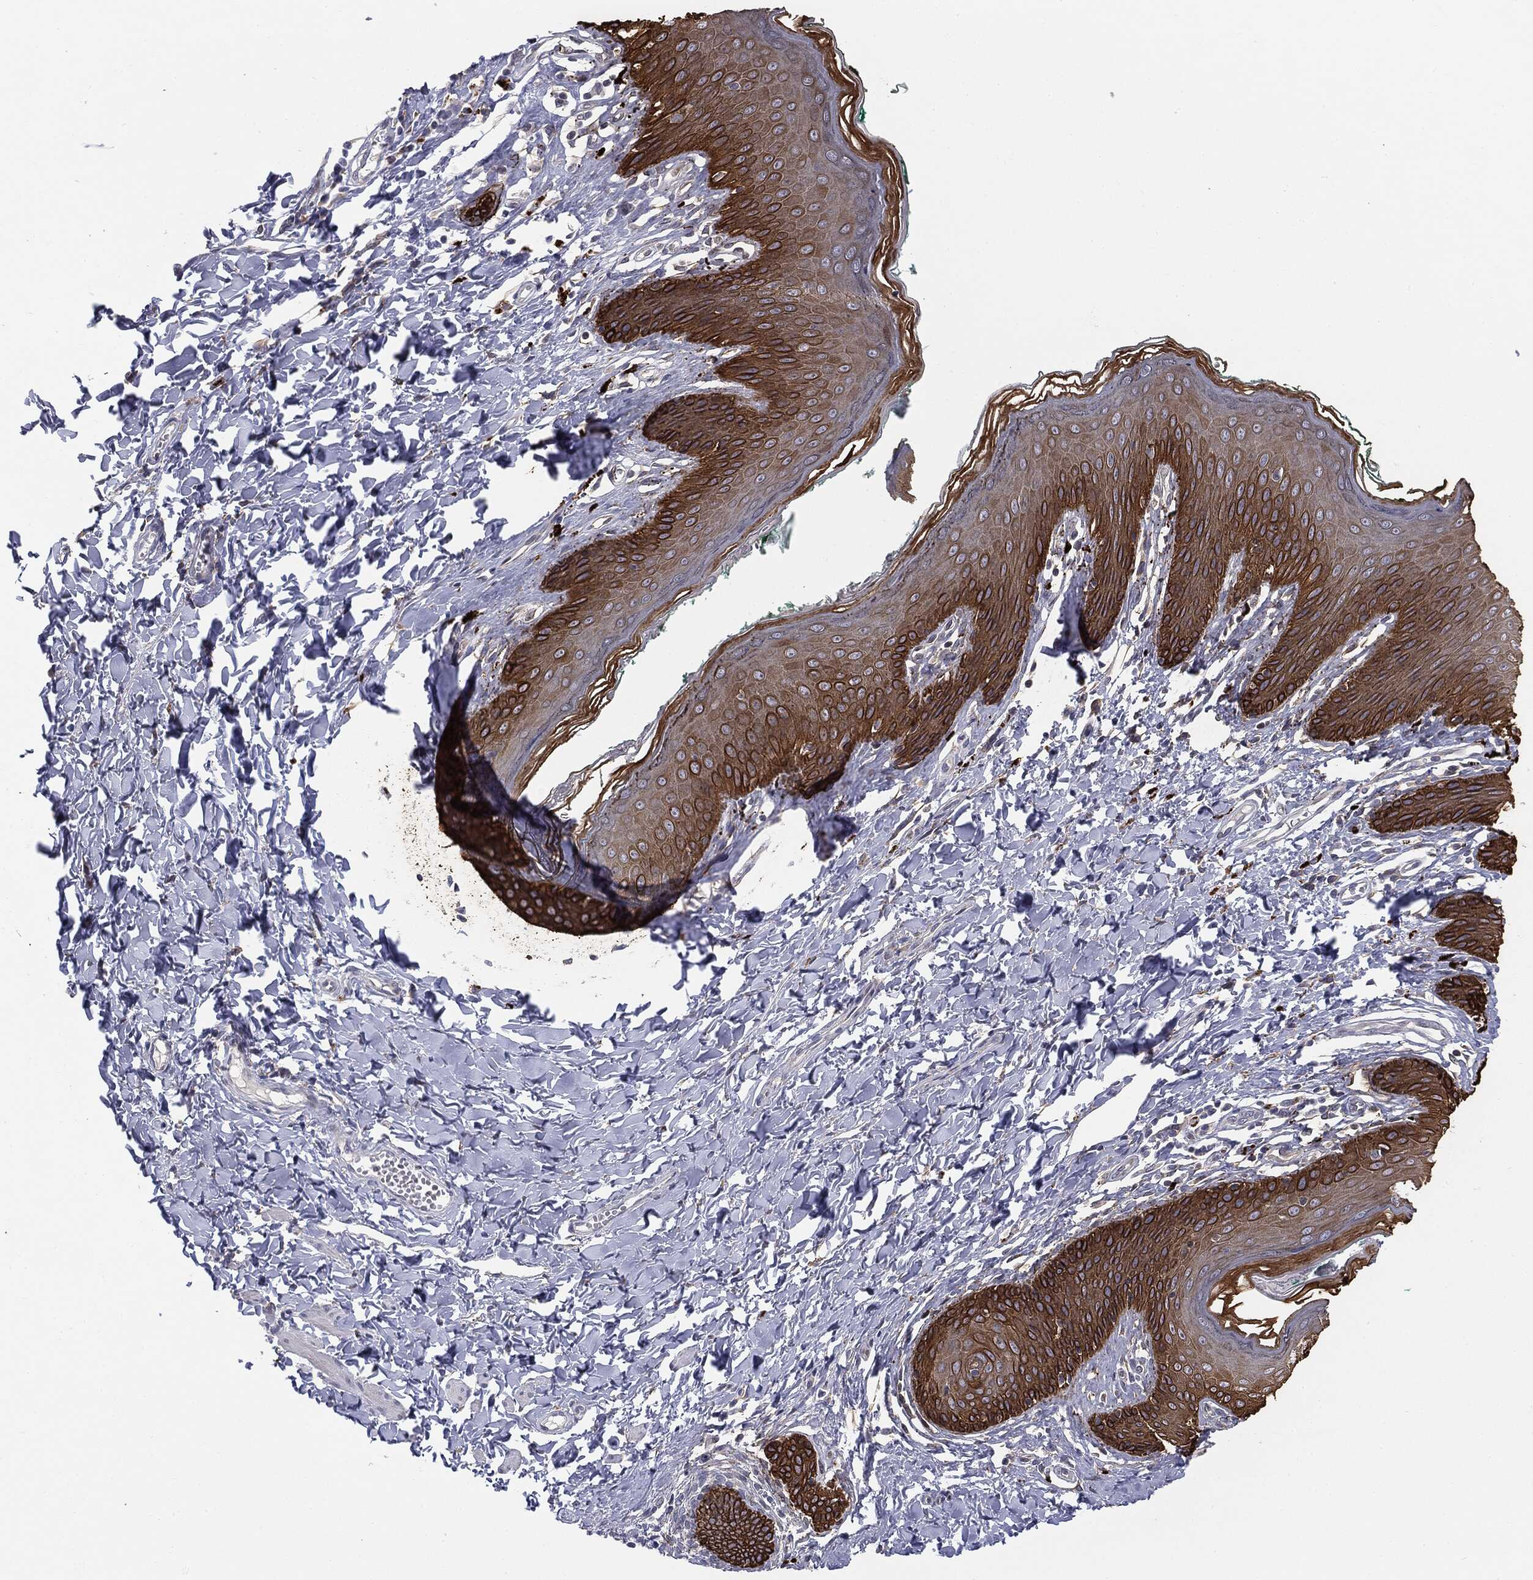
{"staining": {"intensity": "strong", "quantity": "25%-75%", "location": "cytoplasmic/membranous"}, "tissue": "skin", "cell_type": "Epidermal cells", "image_type": "normal", "snomed": [{"axis": "morphology", "description": "Normal tissue, NOS"}, {"axis": "topography", "description": "Vulva"}], "caption": "The micrograph shows a brown stain indicating the presence of a protein in the cytoplasmic/membranous of epidermal cells in skin. Using DAB (brown) and hematoxylin (blue) stains, captured at high magnification using brightfield microscopy.", "gene": "KRT5", "patient": {"sex": "female", "age": 66}}